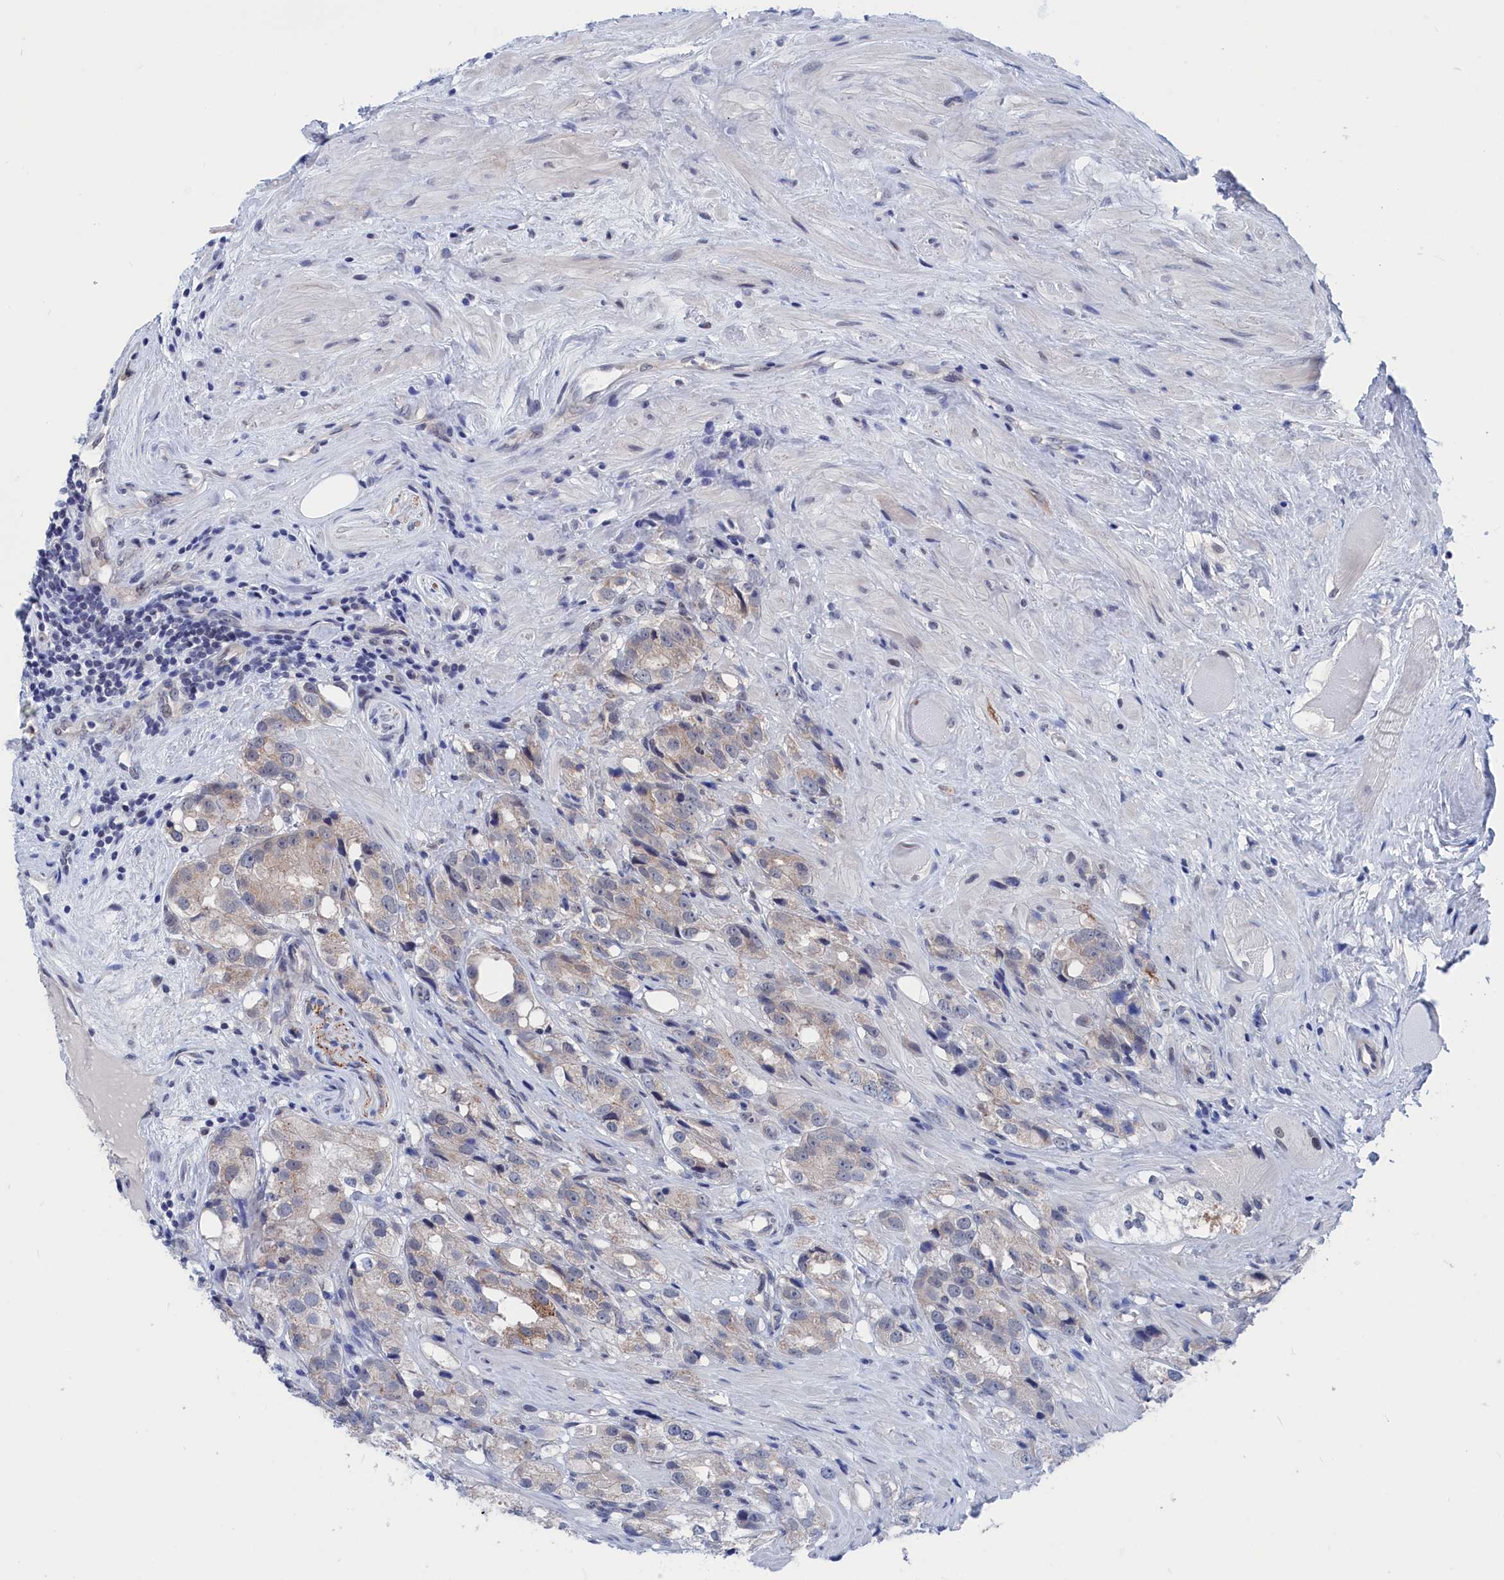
{"staining": {"intensity": "weak", "quantity": "<25%", "location": "cytoplasmic/membranous"}, "tissue": "prostate cancer", "cell_type": "Tumor cells", "image_type": "cancer", "snomed": [{"axis": "morphology", "description": "Adenocarcinoma, NOS"}, {"axis": "topography", "description": "Prostate"}], "caption": "A histopathology image of human prostate cancer is negative for staining in tumor cells.", "gene": "MARCHF3", "patient": {"sex": "male", "age": 79}}